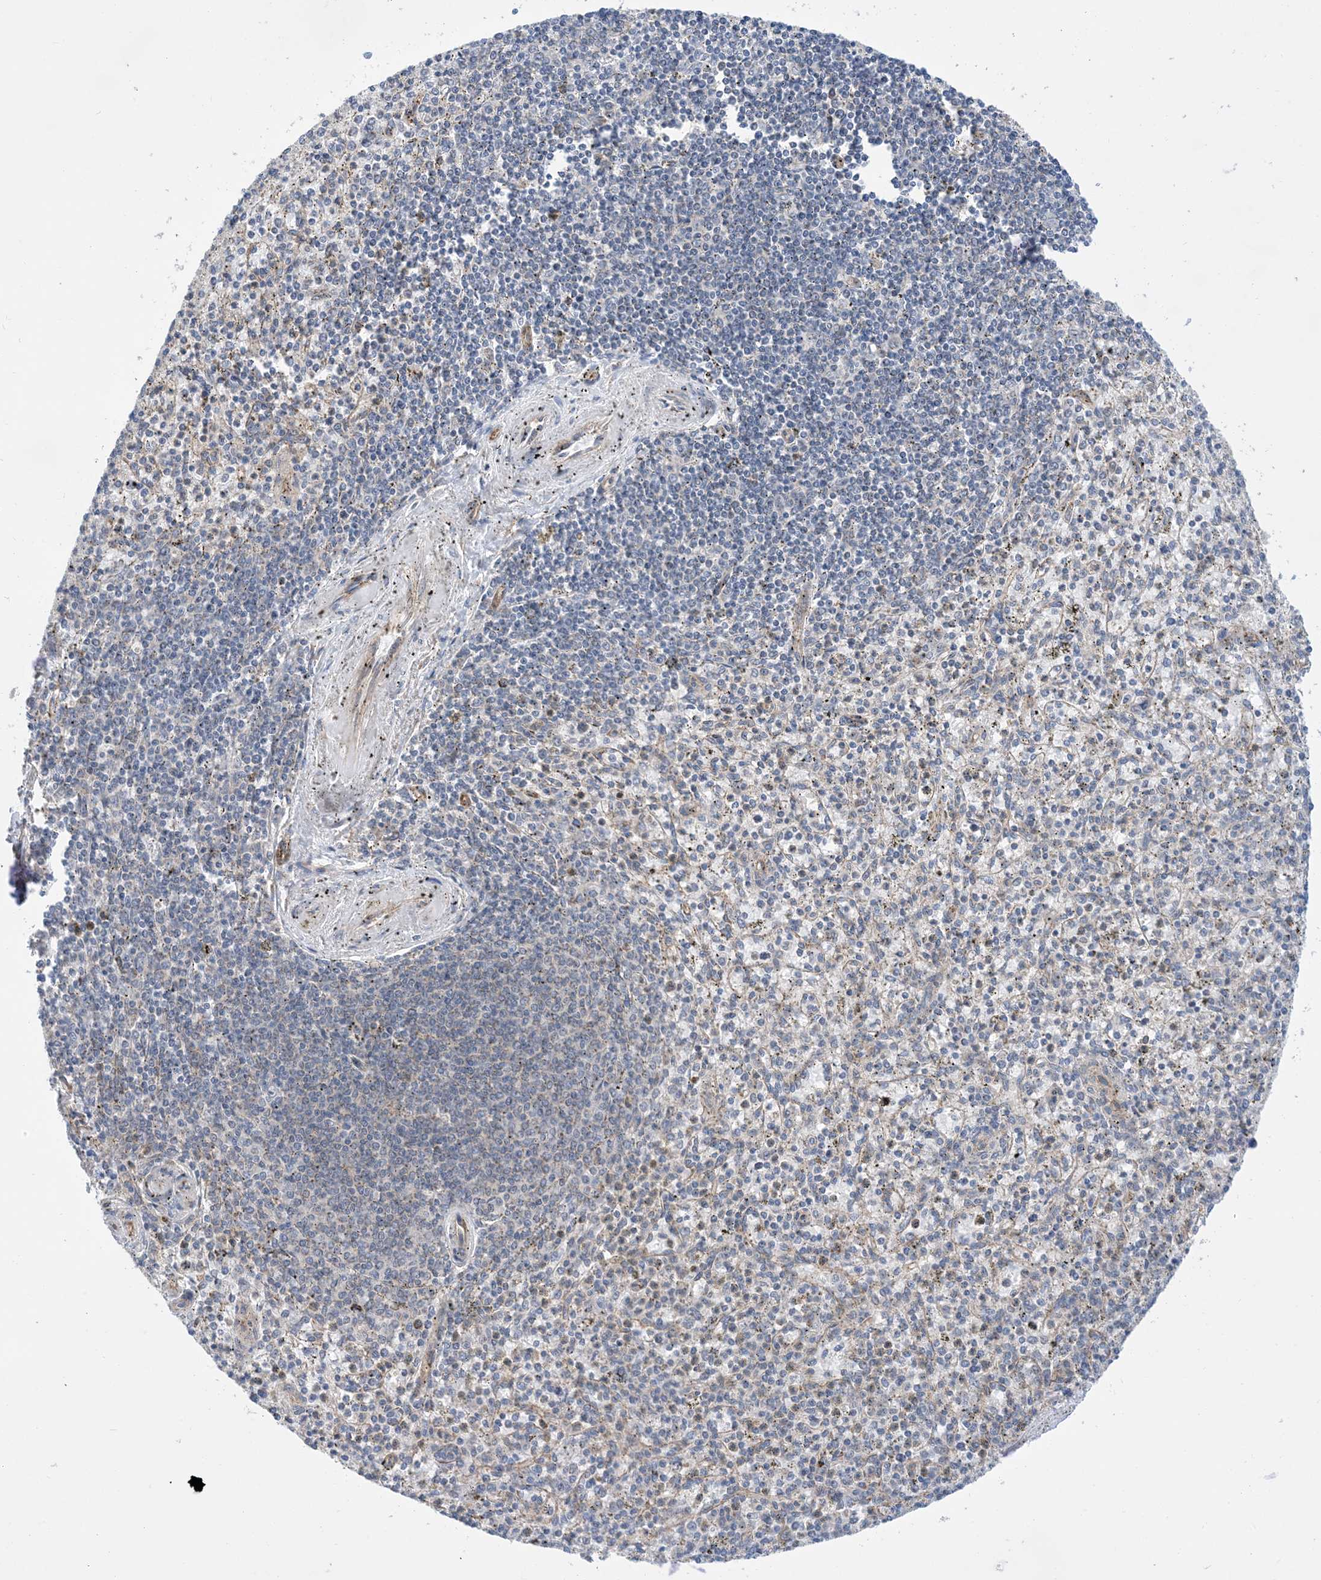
{"staining": {"intensity": "weak", "quantity": "<25%", "location": "cytoplasmic/membranous"}, "tissue": "spleen", "cell_type": "Cells in red pulp", "image_type": "normal", "snomed": [{"axis": "morphology", "description": "Normal tissue, NOS"}, {"axis": "topography", "description": "Spleen"}], "caption": "Protein analysis of benign spleen displays no significant positivity in cells in red pulp.", "gene": "EHBP1", "patient": {"sex": "male", "age": 72}}